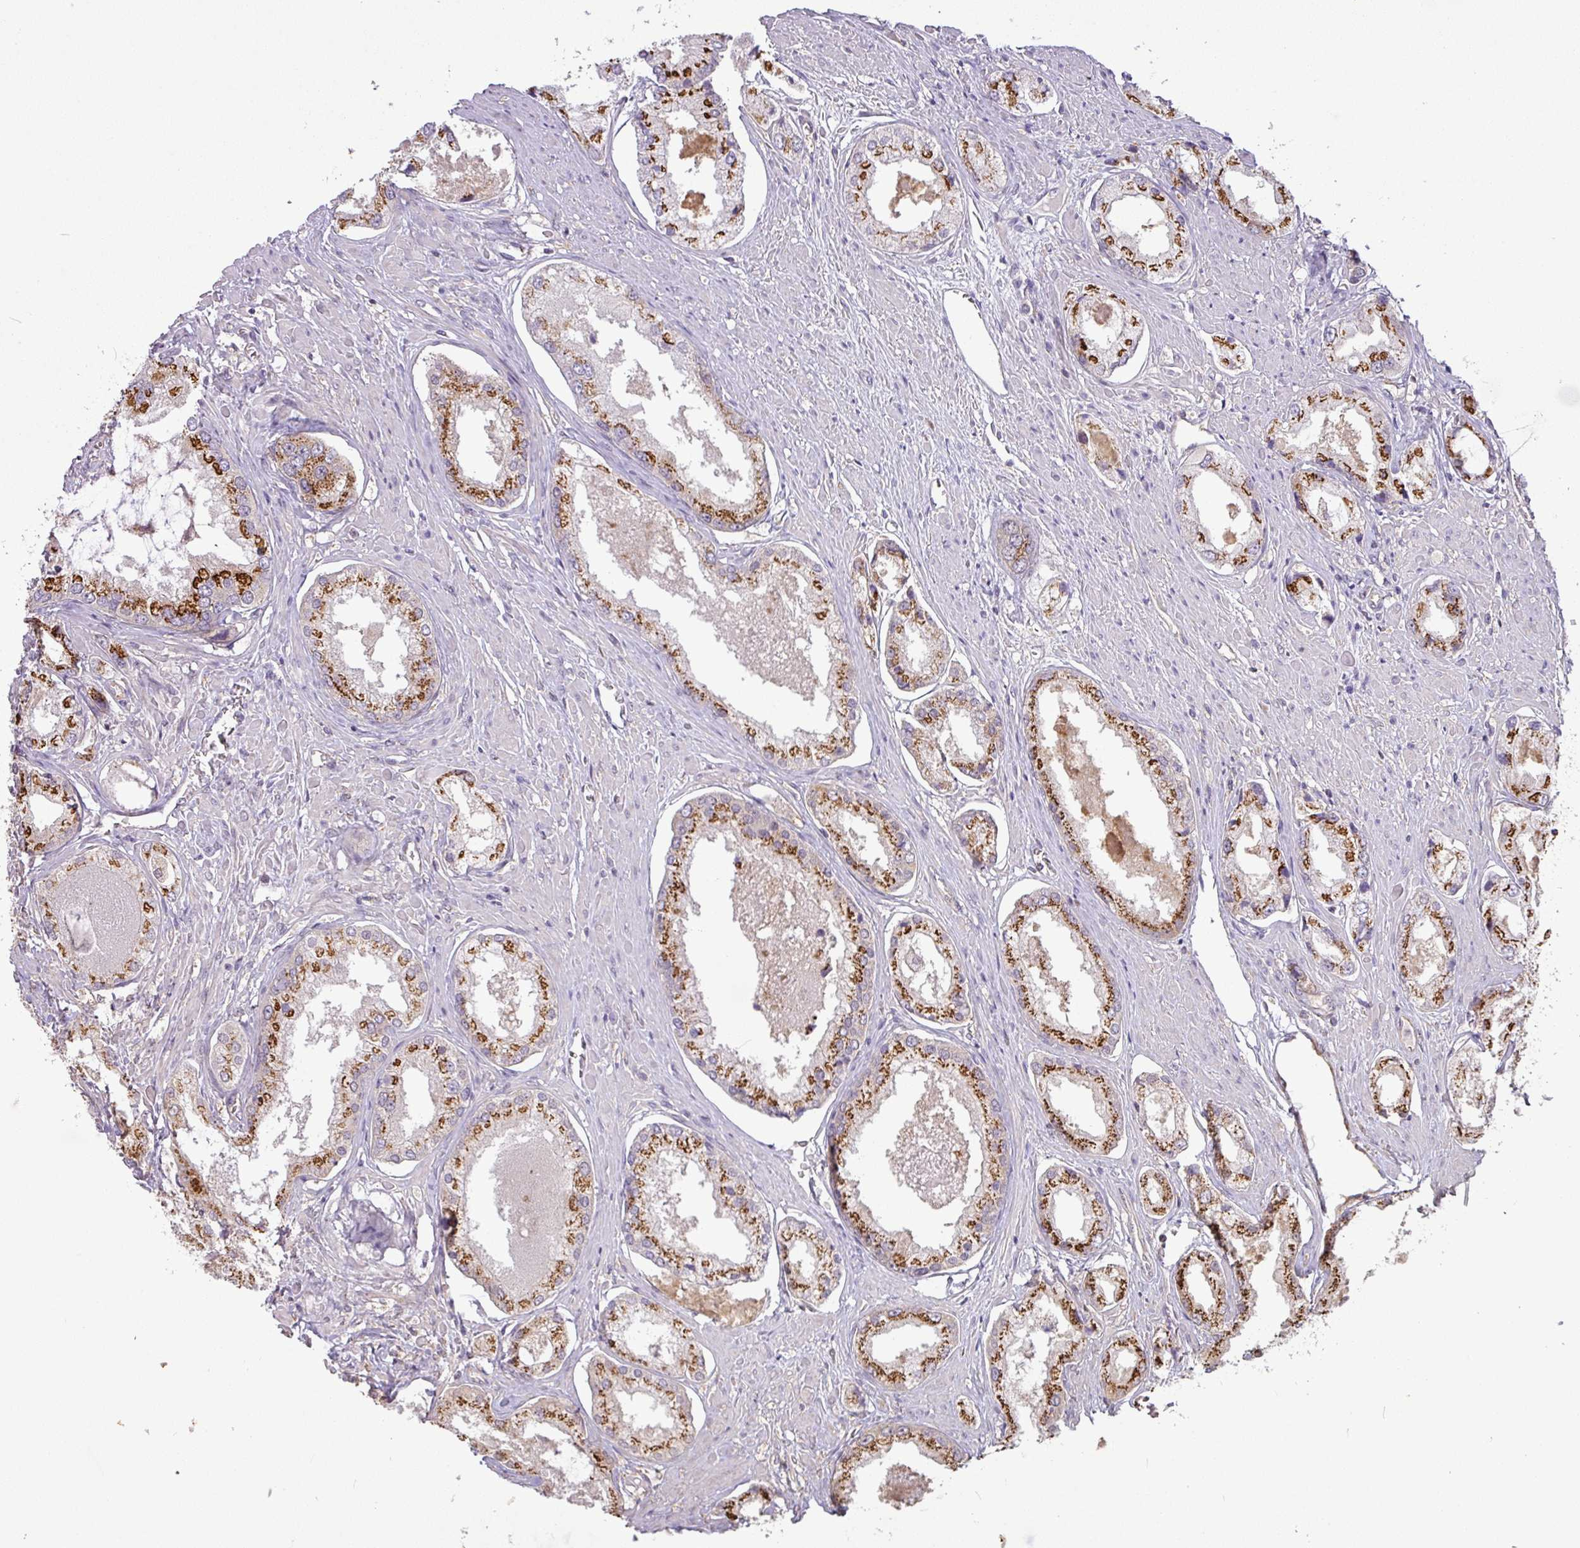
{"staining": {"intensity": "strong", "quantity": ">75%", "location": "cytoplasmic/membranous"}, "tissue": "prostate cancer", "cell_type": "Tumor cells", "image_type": "cancer", "snomed": [{"axis": "morphology", "description": "Adenocarcinoma, Low grade"}, {"axis": "topography", "description": "Prostate"}], "caption": "There is high levels of strong cytoplasmic/membranous staining in tumor cells of prostate adenocarcinoma (low-grade), as demonstrated by immunohistochemical staining (brown color).", "gene": "GALNT12", "patient": {"sex": "male", "age": 68}}